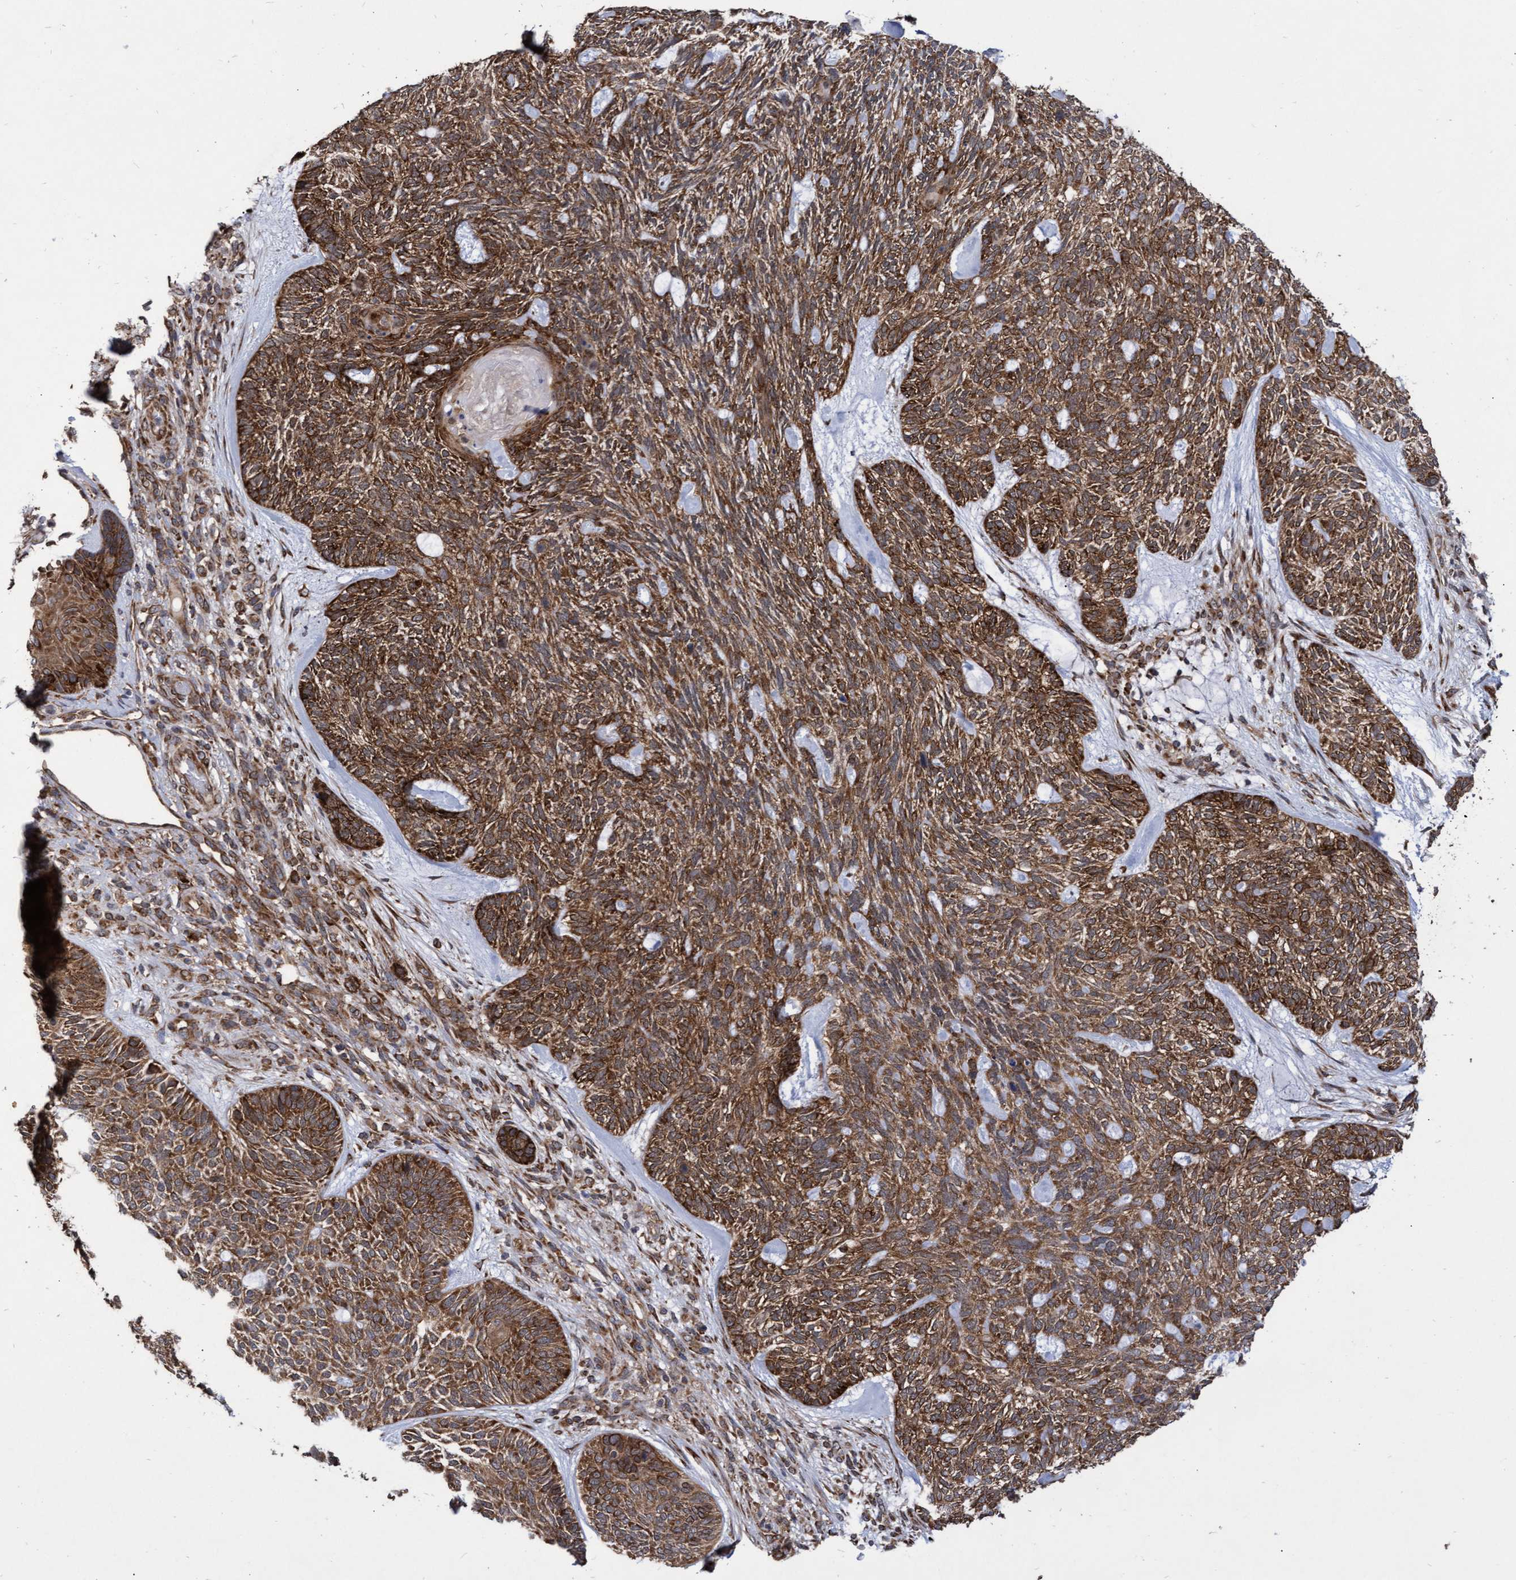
{"staining": {"intensity": "strong", "quantity": ">75%", "location": "cytoplasmic/membranous"}, "tissue": "skin cancer", "cell_type": "Tumor cells", "image_type": "cancer", "snomed": [{"axis": "morphology", "description": "Basal cell carcinoma"}, {"axis": "topography", "description": "Skin"}], "caption": "Tumor cells exhibit high levels of strong cytoplasmic/membranous expression in about >75% of cells in skin cancer (basal cell carcinoma). (DAB = brown stain, brightfield microscopy at high magnification).", "gene": "ABCF2", "patient": {"sex": "male", "age": 55}}